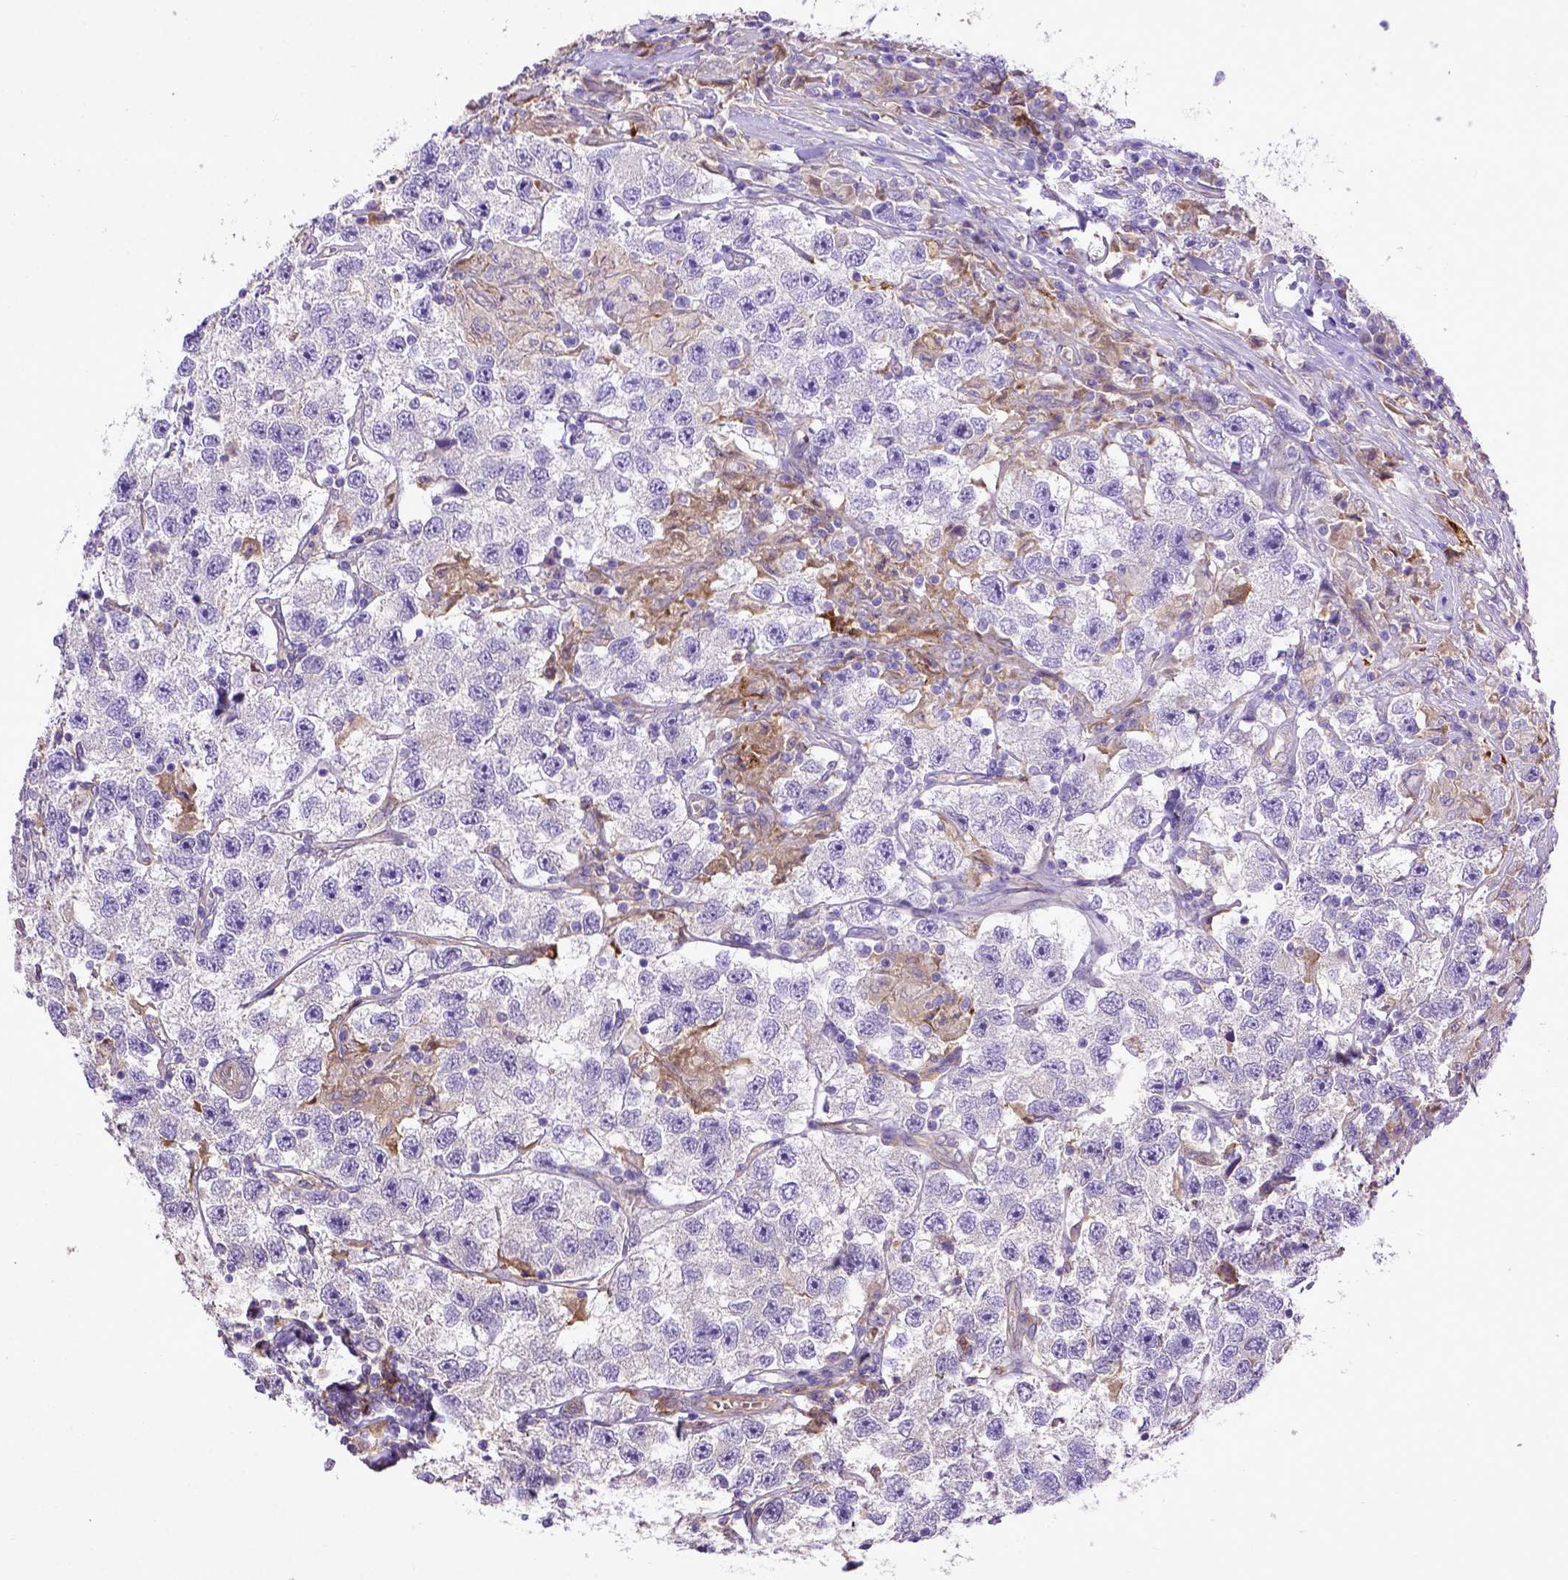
{"staining": {"intensity": "negative", "quantity": "none", "location": "none"}, "tissue": "testis cancer", "cell_type": "Tumor cells", "image_type": "cancer", "snomed": [{"axis": "morphology", "description": "Seminoma, NOS"}, {"axis": "topography", "description": "Testis"}], "caption": "An IHC histopathology image of testis cancer (seminoma) is shown. There is no staining in tumor cells of testis cancer (seminoma).", "gene": "DEPDC1B", "patient": {"sex": "male", "age": 26}}